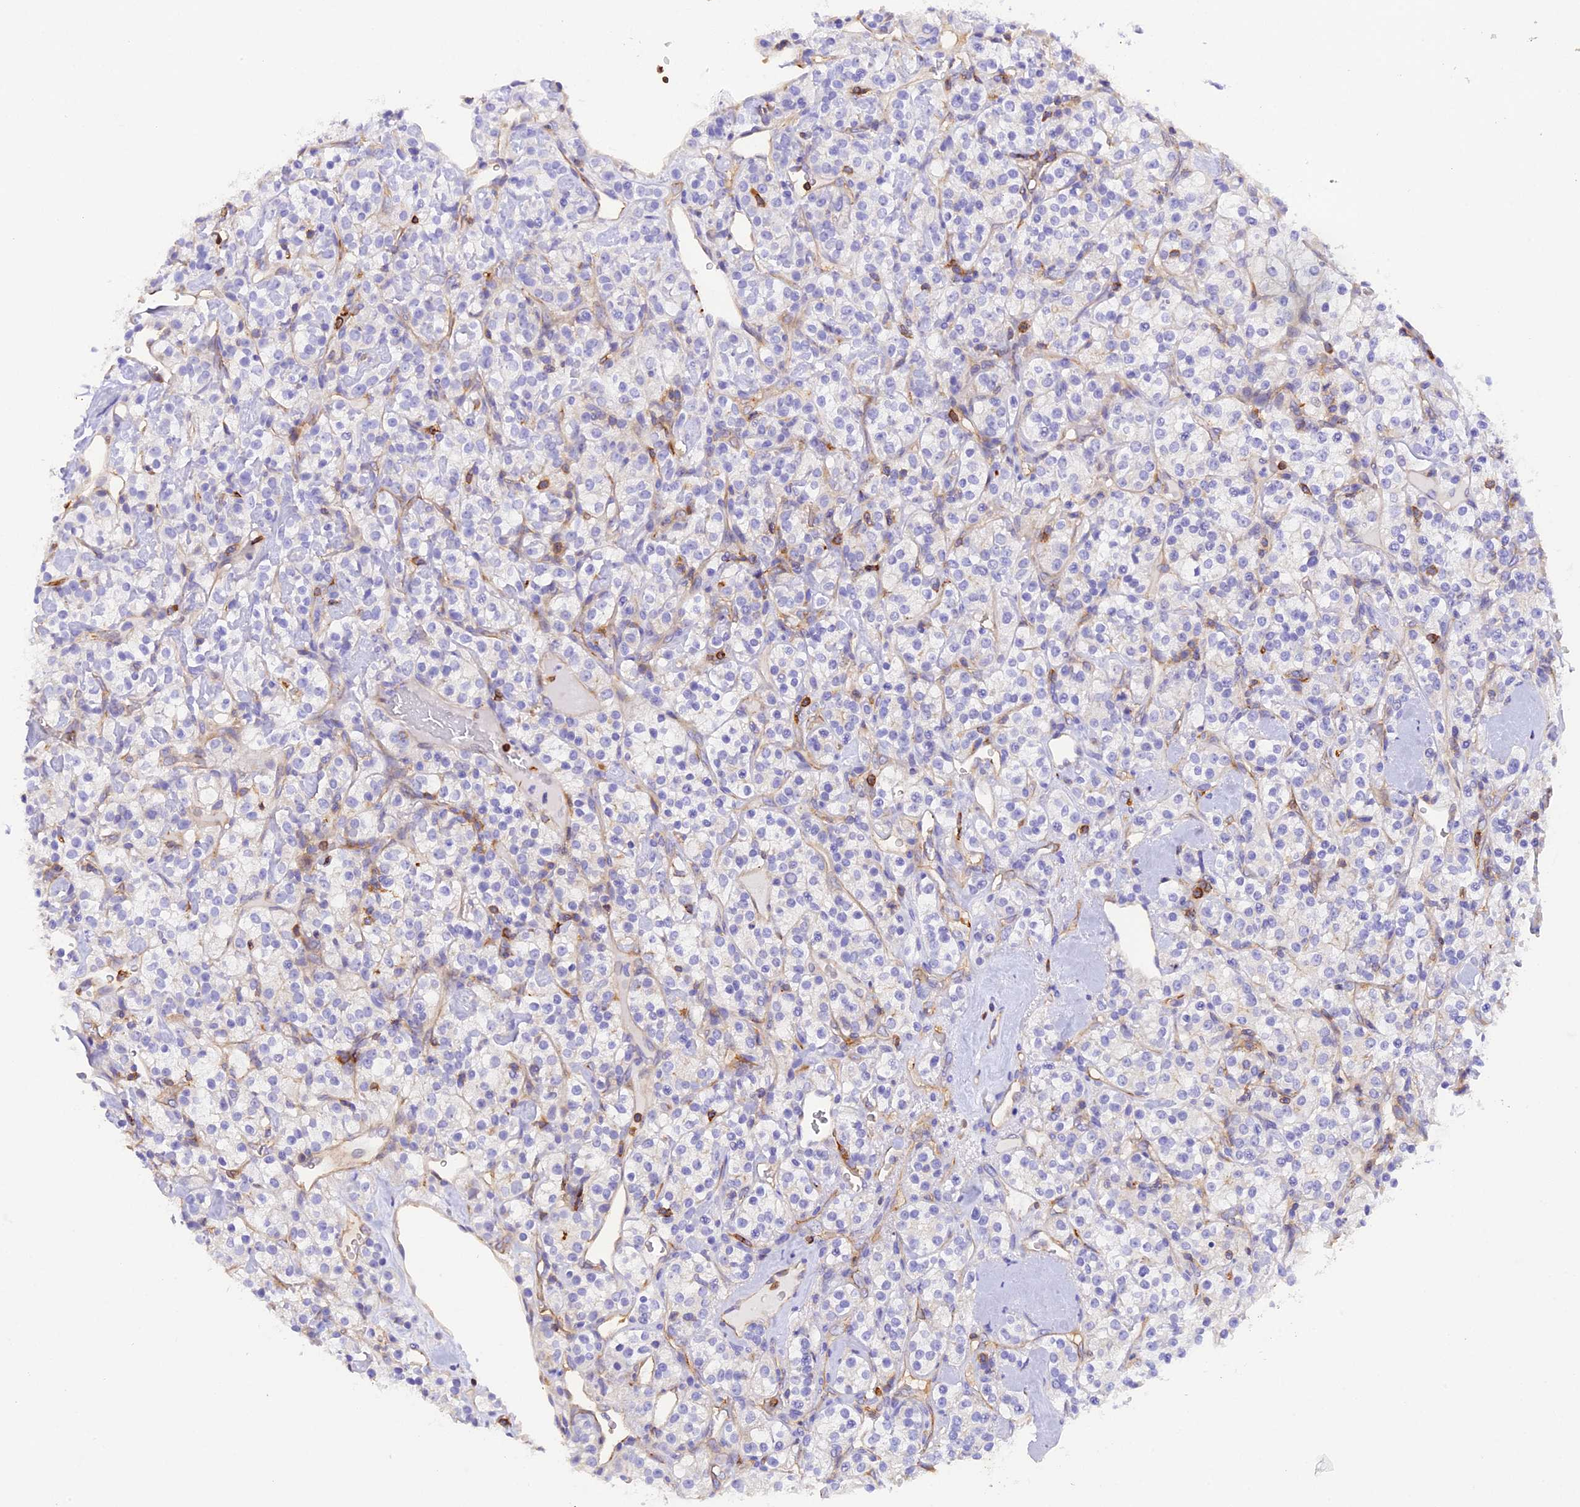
{"staining": {"intensity": "negative", "quantity": "none", "location": "none"}, "tissue": "renal cancer", "cell_type": "Tumor cells", "image_type": "cancer", "snomed": [{"axis": "morphology", "description": "Adenocarcinoma, NOS"}, {"axis": "topography", "description": "Kidney"}], "caption": "Tumor cells show no significant expression in renal cancer (adenocarcinoma).", "gene": "FAM193A", "patient": {"sex": "male", "age": 77}}